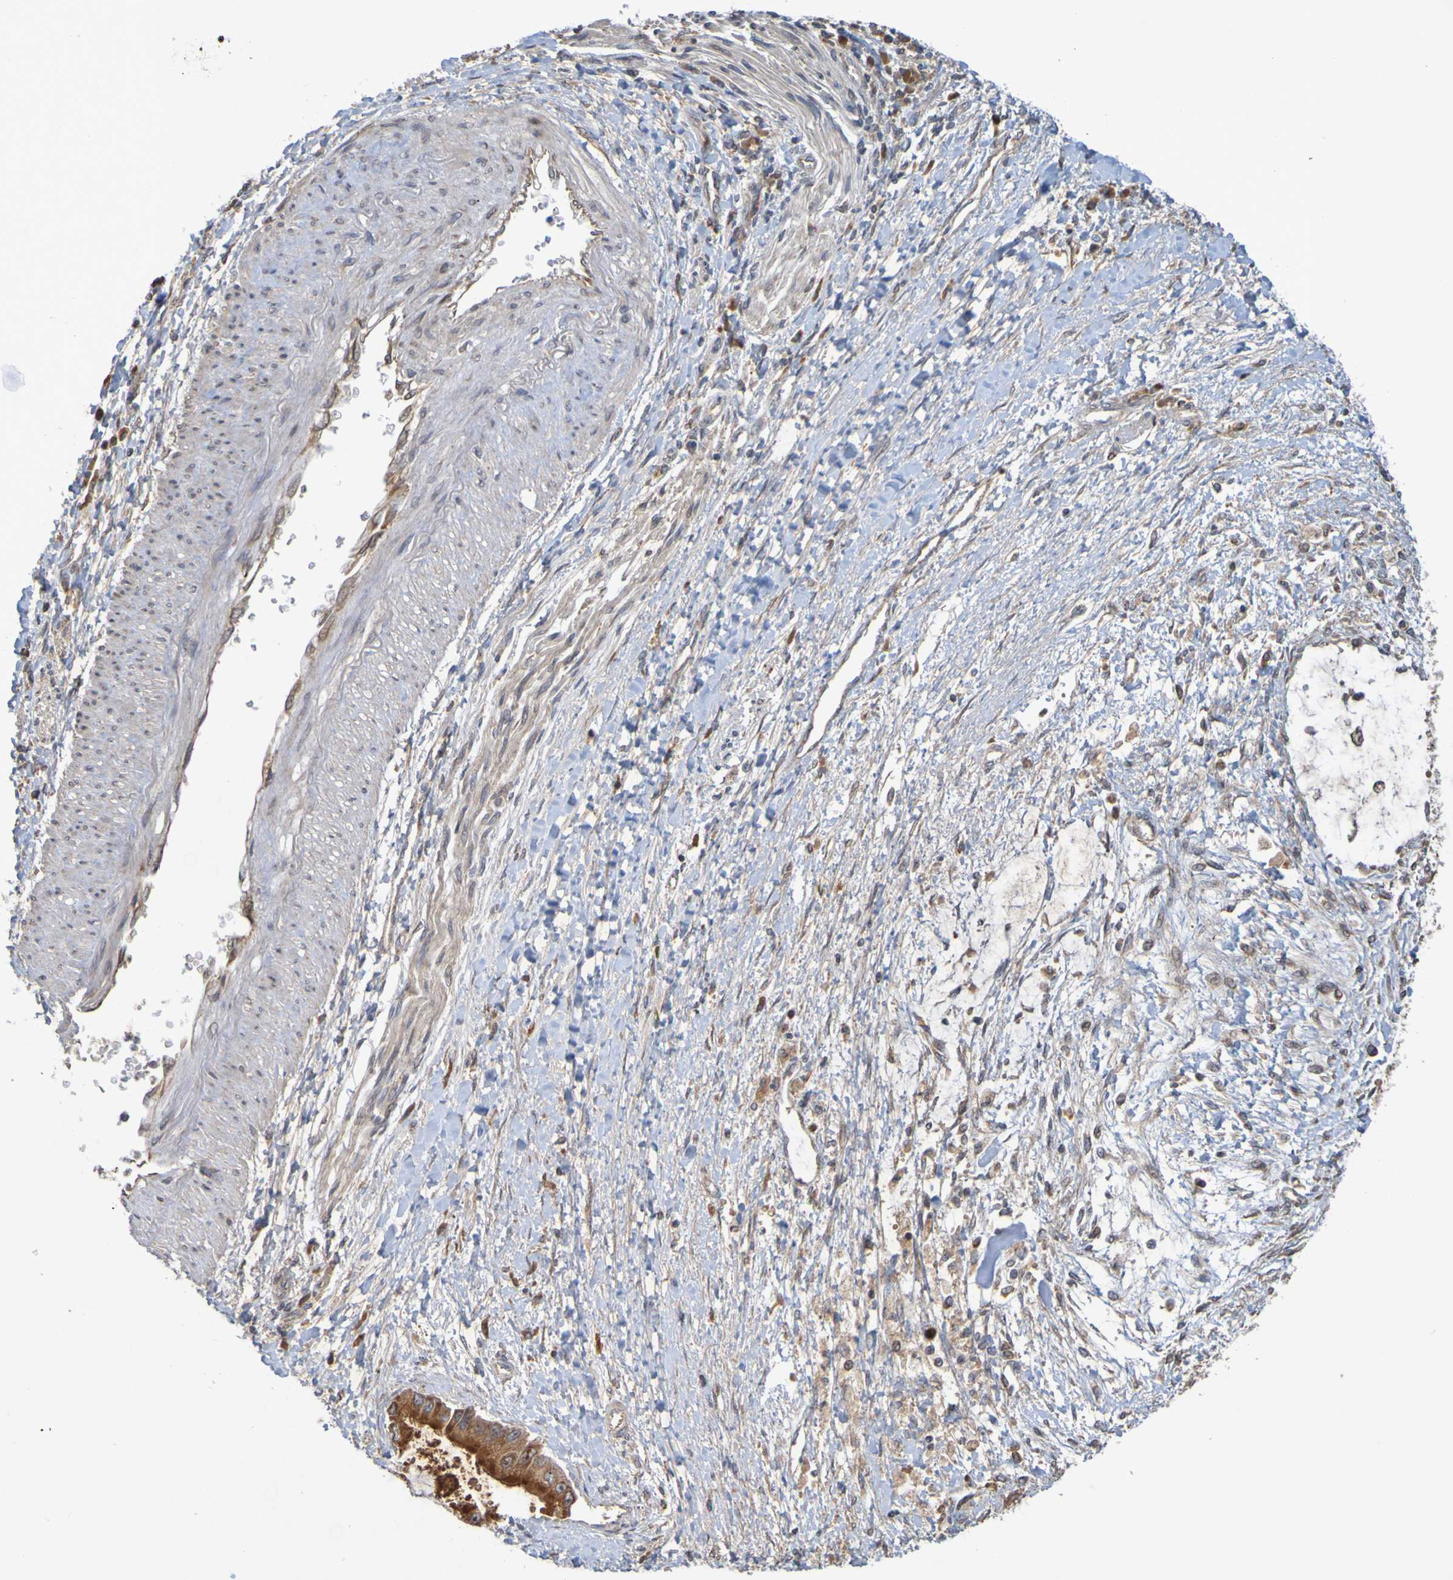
{"staining": {"intensity": "strong", "quantity": ">75%", "location": "cytoplasmic/membranous,nuclear"}, "tissue": "liver cancer", "cell_type": "Tumor cells", "image_type": "cancer", "snomed": [{"axis": "morphology", "description": "Cholangiocarcinoma"}, {"axis": "topography", "description": "Liver"}], "caption": "Tumor cells display high levels of strong cytoplasmic/membranous and nuclear positivity in about >75% of cells in liver cancer.", "gene": "TMBIM1", "patient": {"sex": "male", "age": 50}}